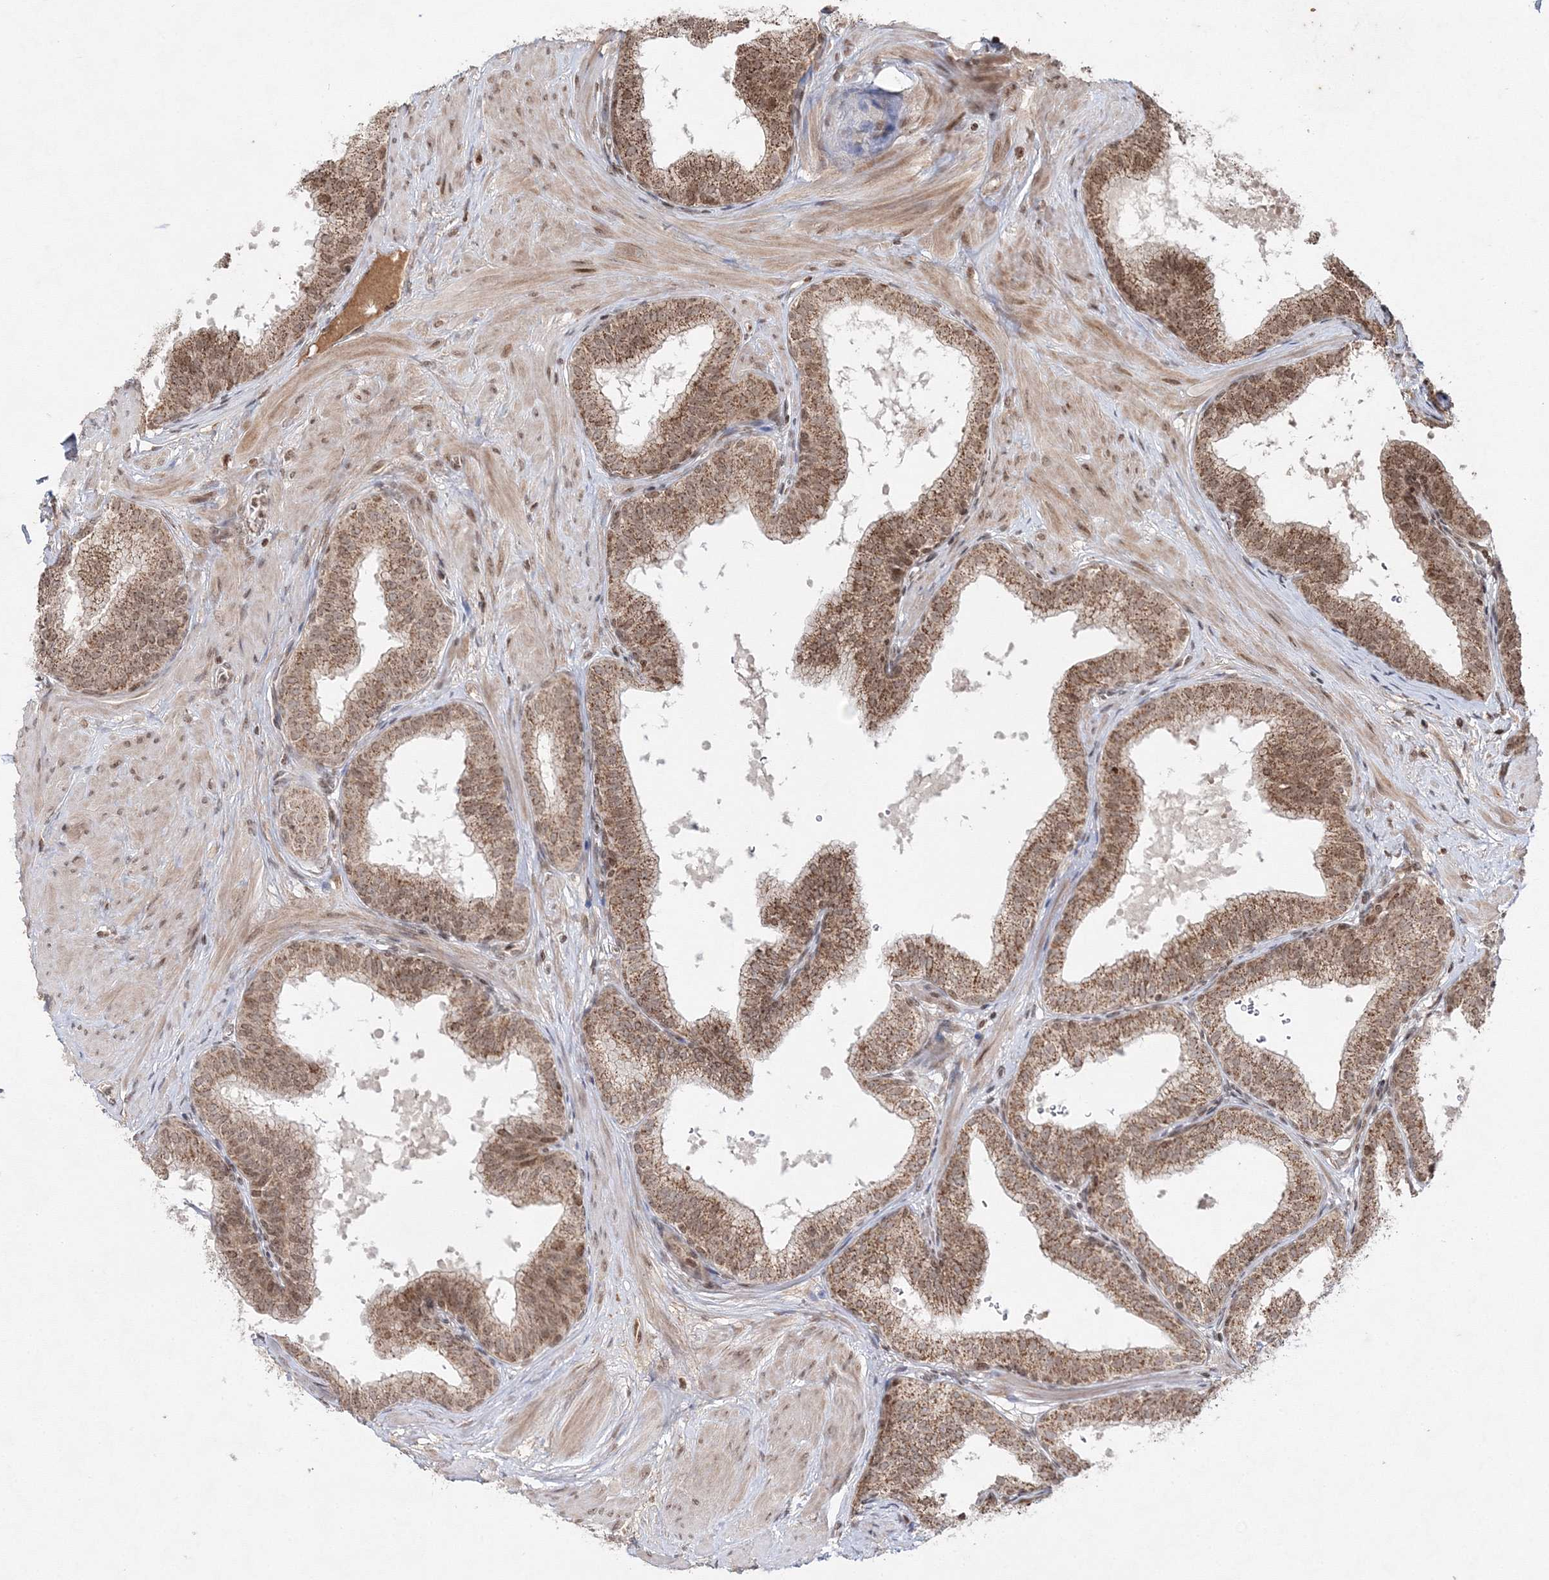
{"staining": {"intensity": "moderate", "quantity": ">75%", "location": "cytoplasmic/membranous,nuclear"}, "tissue": "prostate", "cell_type": "Glandular cells", "image_type": "normal", "snomed": [{"axis": "morphology", "description": "Normal tissue, NOS"}, {"axis": "topography", "description": "Prostate"}], "caption": "Immunohistochemical staining of unremarkable prostate exhibits medium levels of moderate cytoplasmic/membranous,nuclear expression in approximately >75% of glandular cells.", "gene": "CARM1", "patient": {"sex": "male", "age": 60}}